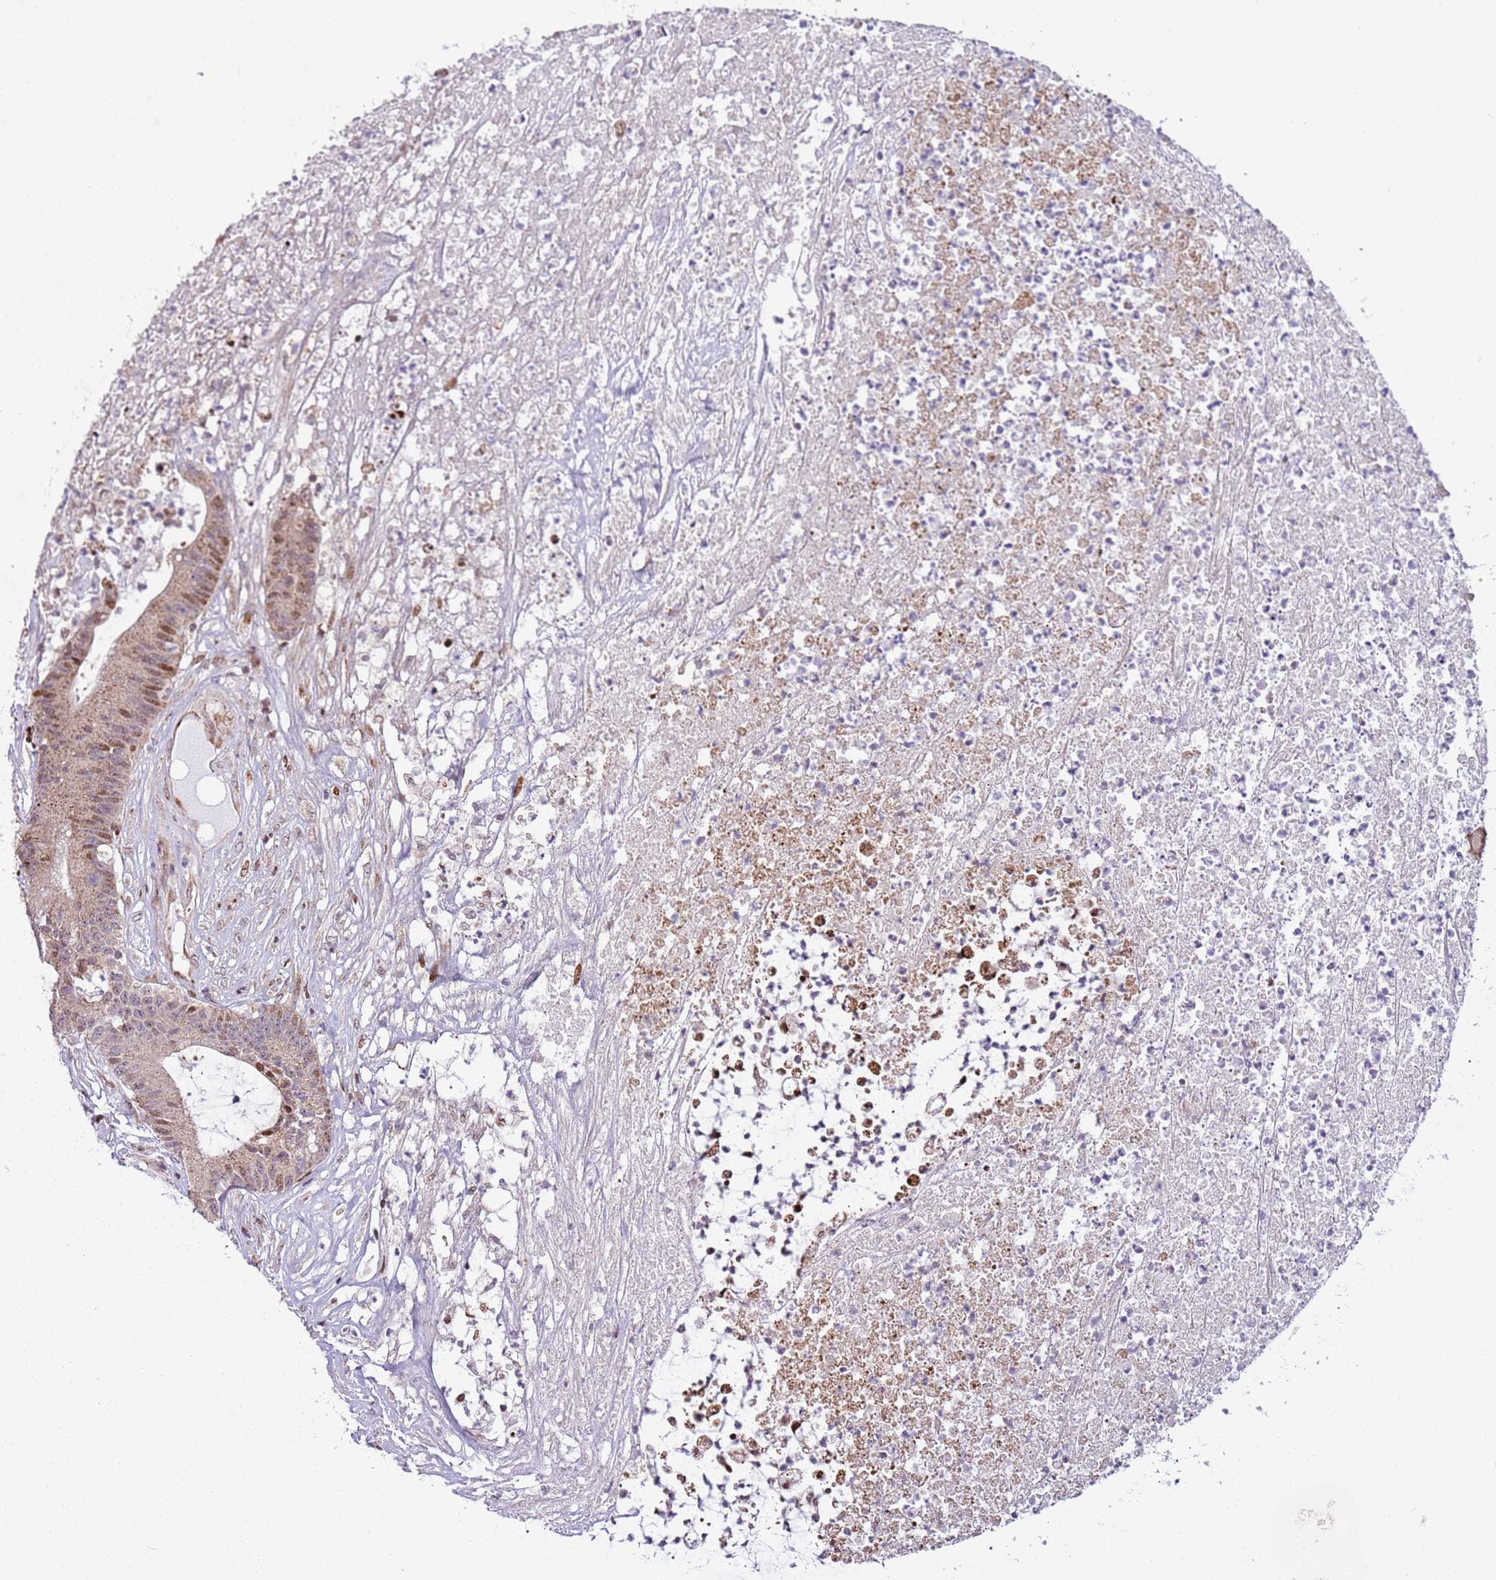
{"staining": {"intensity": "moderate", "quantity": "<25%", "location": "nuclear"}, "tissue": "colorectal cancer", "cell_type": "Tumor cells", "image_type": "cancer", "snomed": [{"axis": "morphology", "description": "Adenocarcinoma, NOS"}, {"axis": "topography", "description": "Colon"}], "caption": "An image of colorectal cancer (adenocarcinoma) stained for a protein demonstrates moderate nuclear brown staining in tumor cells.", "gene": "PCTP", "patient": {"sex": "female", "age": 84}}